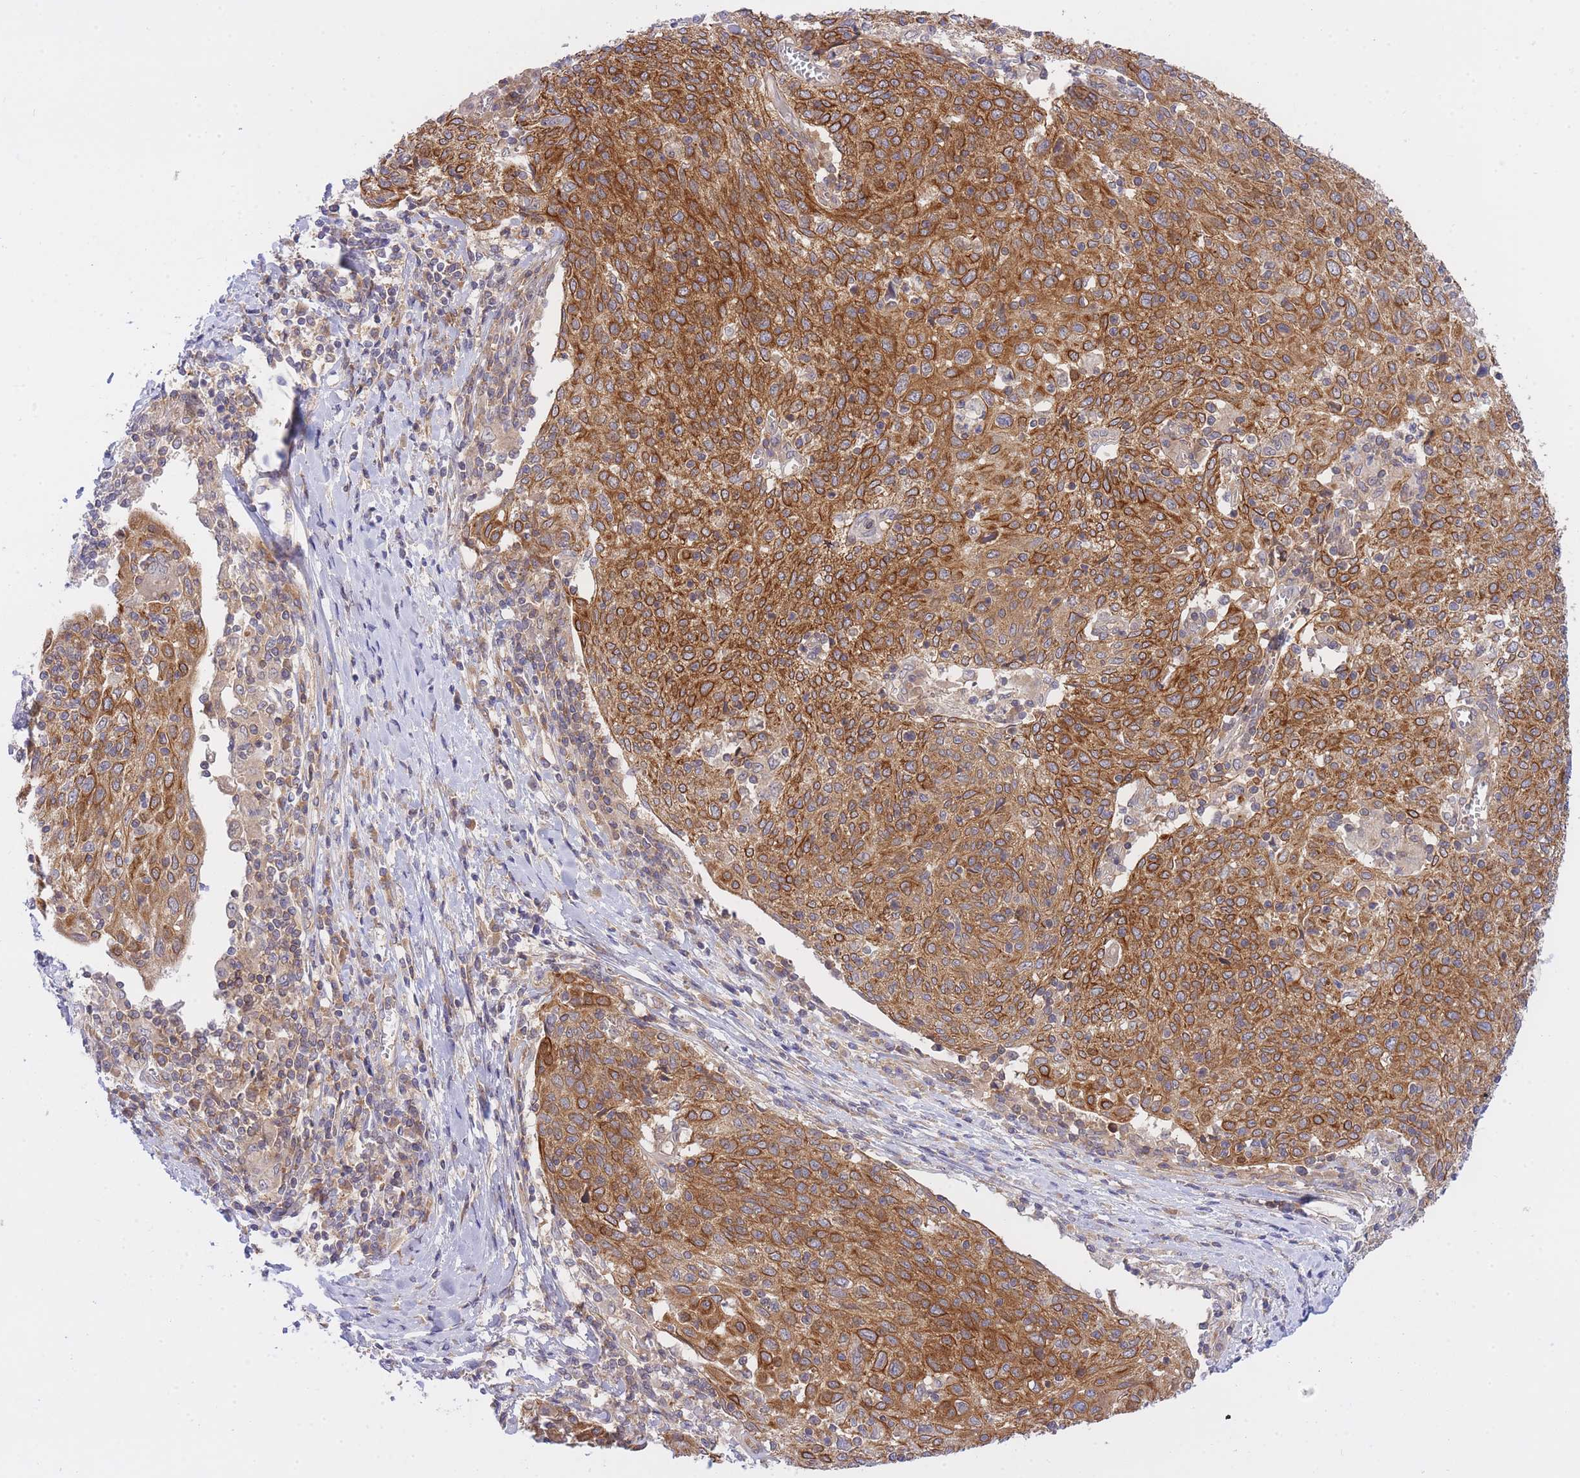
{"staining": {"intensity": "strong", "quantity": ">75%", "location": "cytoplasmic/membranous"}, "tissue": "cervical cancer", "cell_type": "Tumor cells", "image_type": "cancer", "snomed": [{"axis": "morphology", "description": "Squamous cell carcinoma, NOS"}, {"axis": "topography", "description": "Cervix"}], "caption": "The micrograph displays immunohistochemical staining of squamous cell carcinoma (cervical). There is strong cytoplasmic/membranous positivity is seen in about >75% of tumor cells.", "gene": "EIF2B2", "patient": {"sex": "female", "age": 52}}